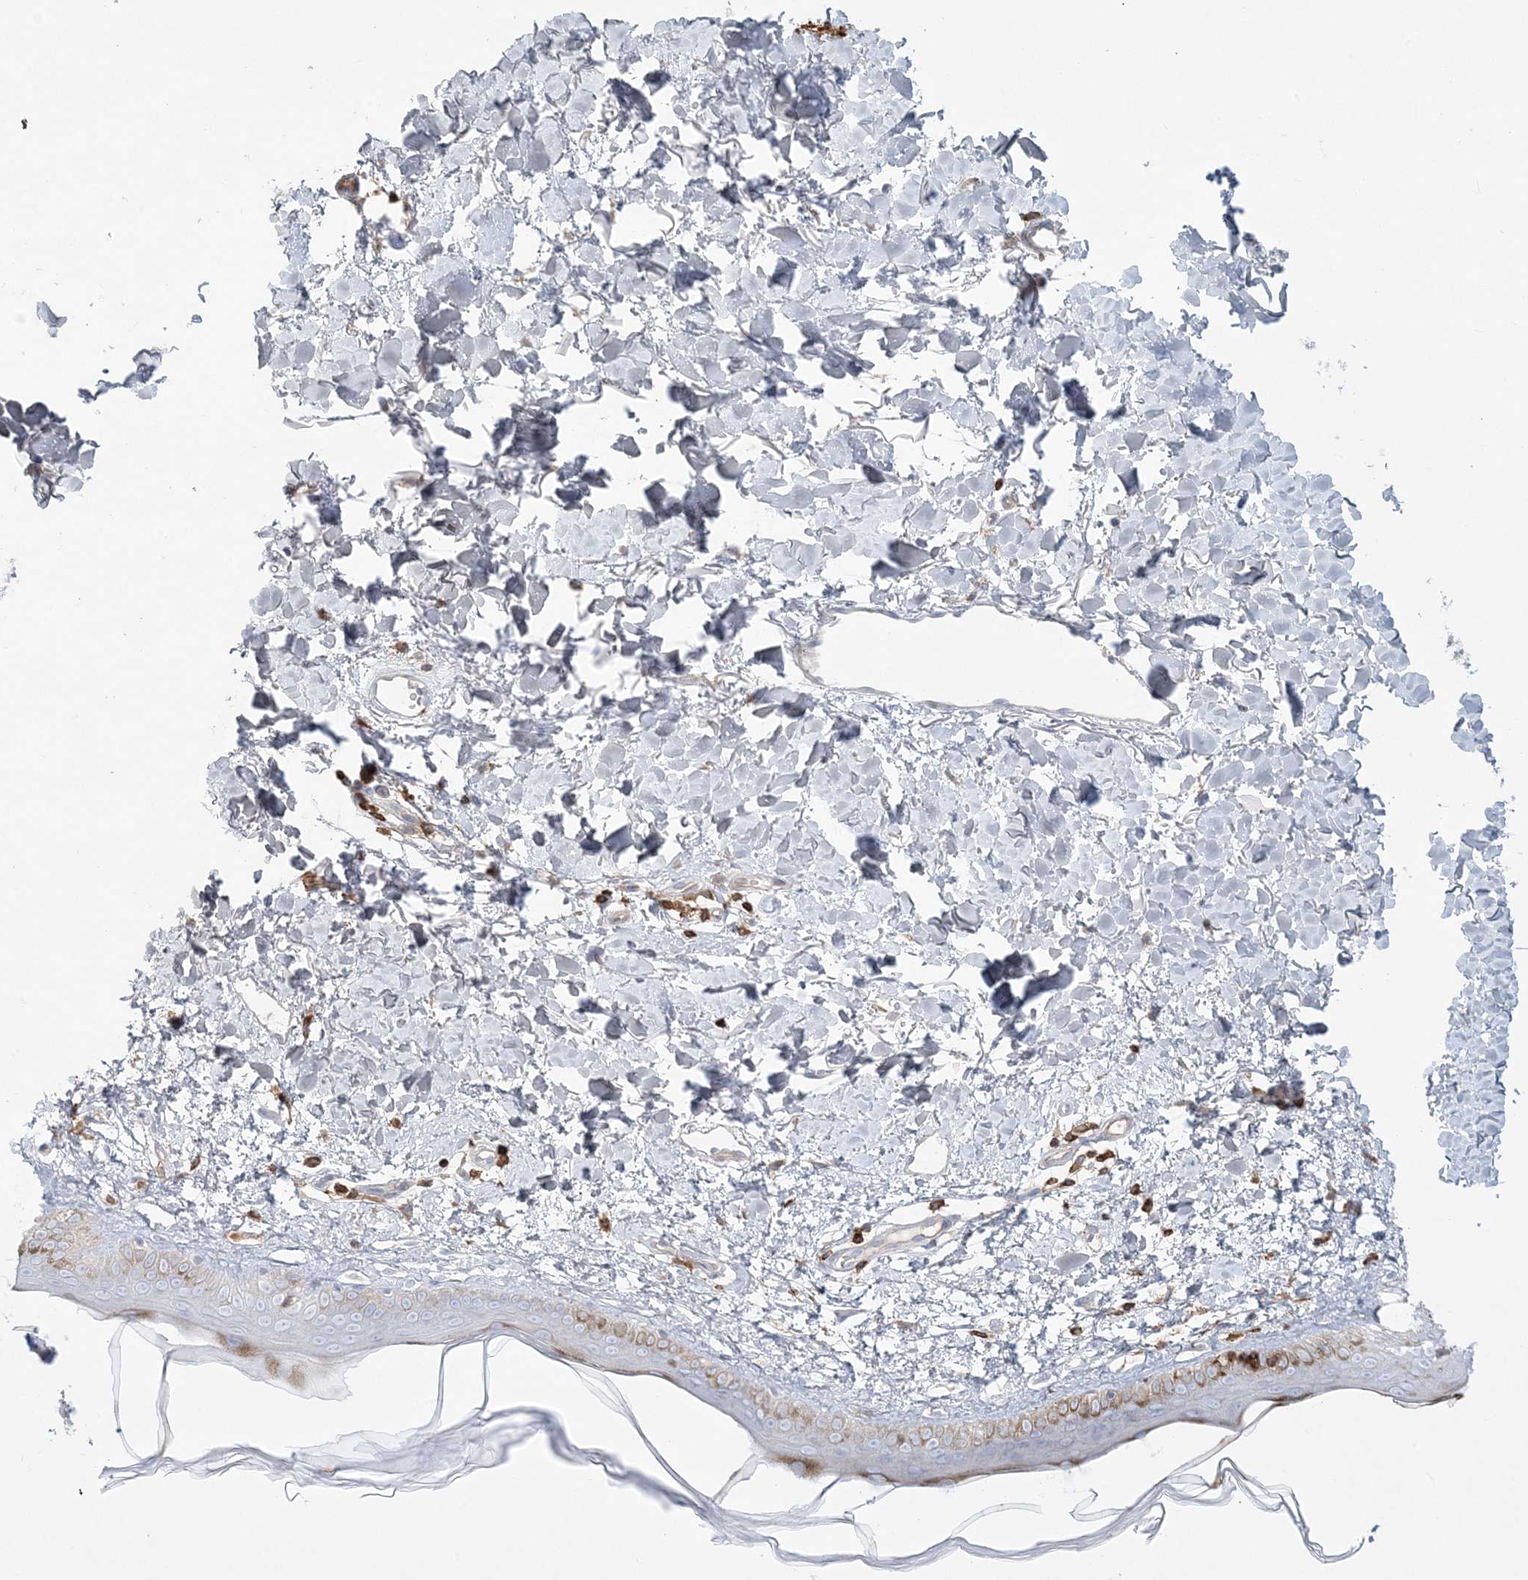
{"staining": {"intensity": "moderate", "quantity": "<25%", "location": "cytoplasmic/membranous"}, "tissue": "skin", "cell_type": "Fibroblasts", "image_type": "normal", "snomed": [{"axis": "morphology", "description": "Normal tissue, NOS"}, {"axis": "topography", "description": "Skin"}], "caption": "A brown stain shows moderate cytoplasmic/membranous expression of a protein in fibroblasts of benign skin.", "gene": "ARHGAP30", "patient": {"sex": "female", "age": 58}}